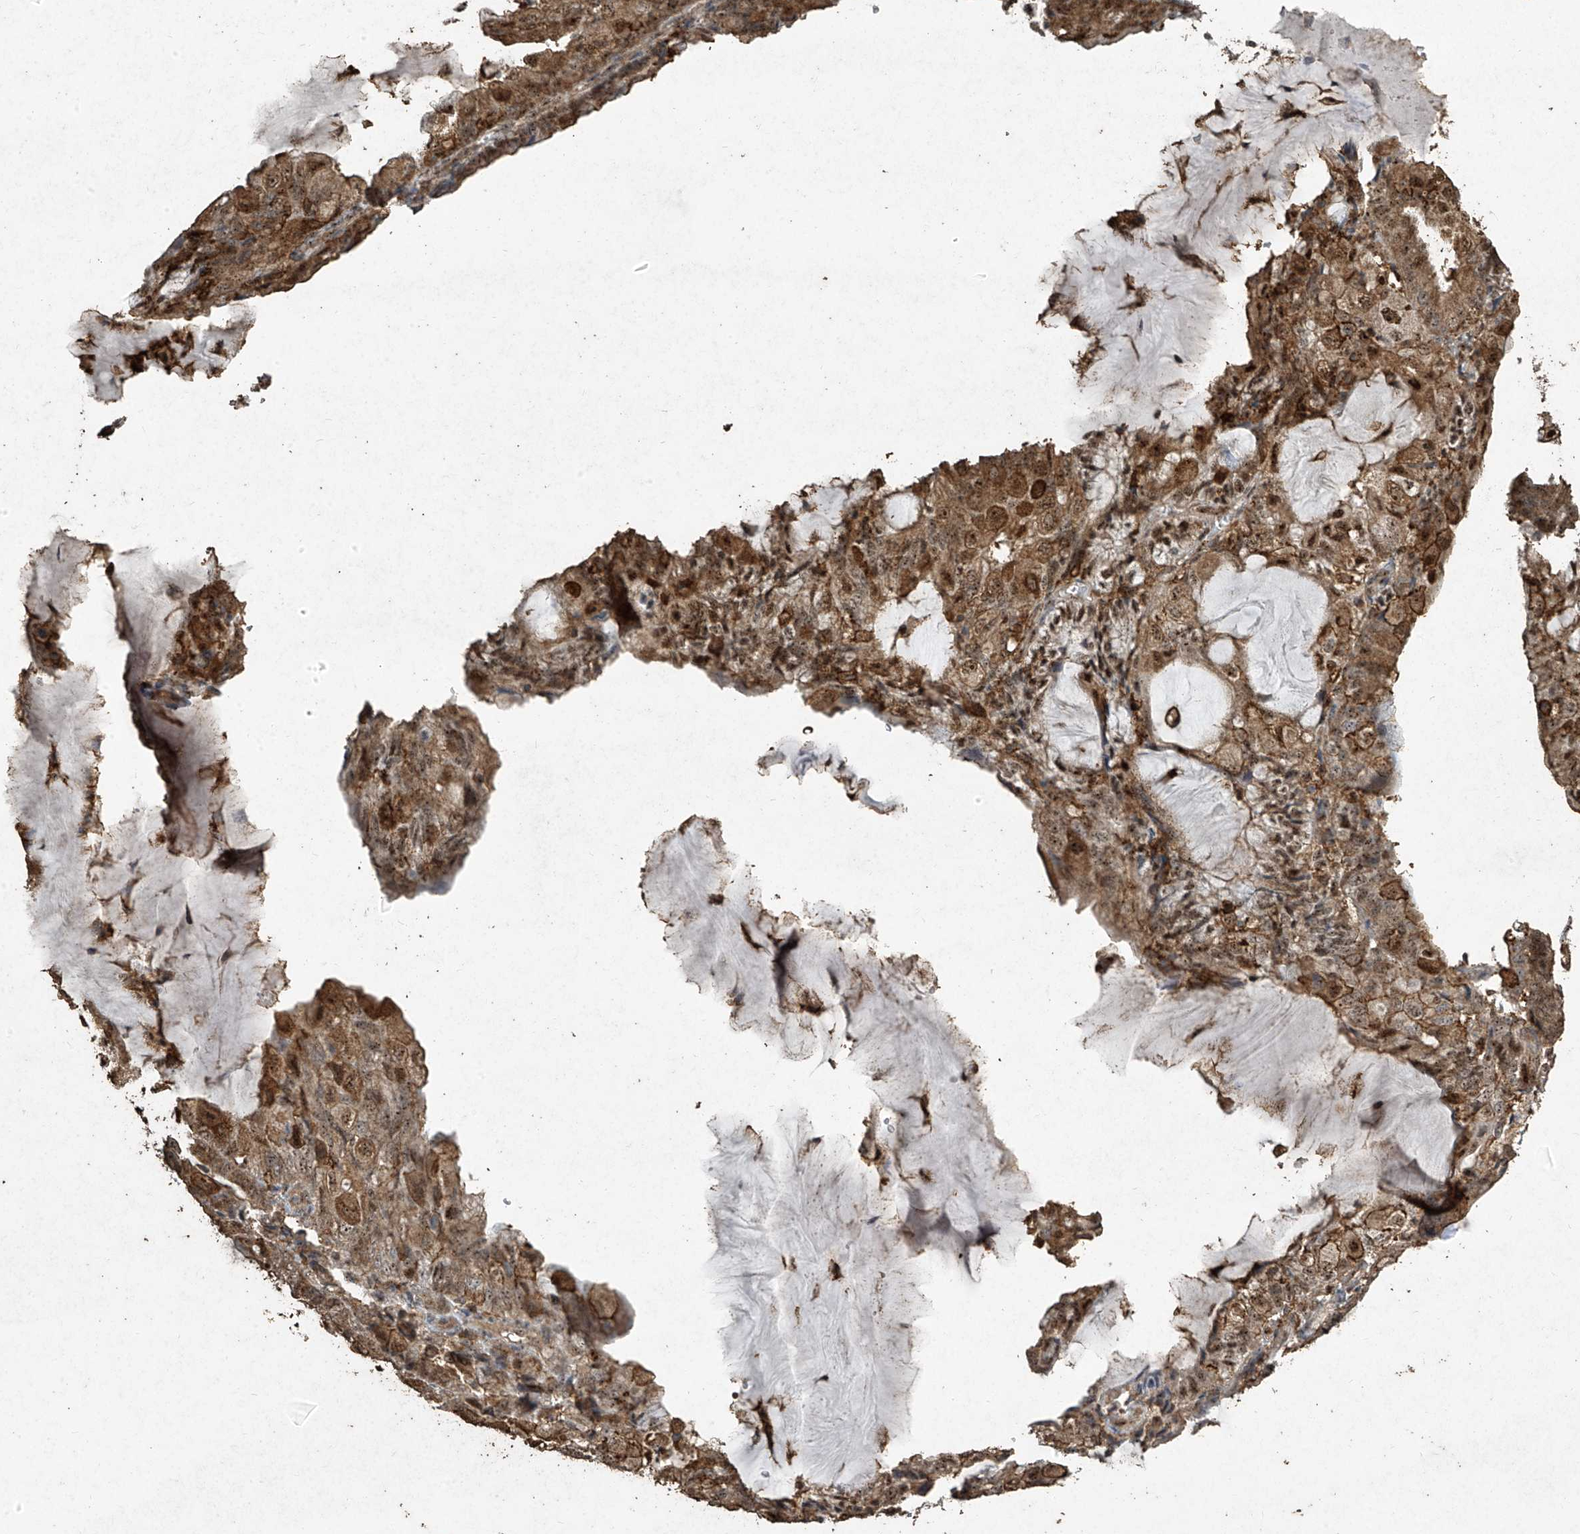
{"staining": {"intensity": "moderate", "quantity": ">75%", "location": "cytoplasmic/membranous,nuclear"}, "tissue": "endometrial cancer", "cell_type": "Tumor cells", "image_type": "cancer", "snomed": [{"axis": "morphology", "description": "Adenocarcinoma, NOS"}, {"axis": "topography", "description": "Endometrium"}], "caption": "IHC photomicrograph of neoplastic tissue: human adenocarcinoma (endometrial) stained using immunohistochemistry displays medium levels of moderate protein expression localized specifically in the cytoplasmic/membranous and nuclear of tumor cells, appearing as a cytoplasmic/membranous and nuclear brown color.", "gene": "ERBB3", "patient": {"sex": "female", "age": 81}}